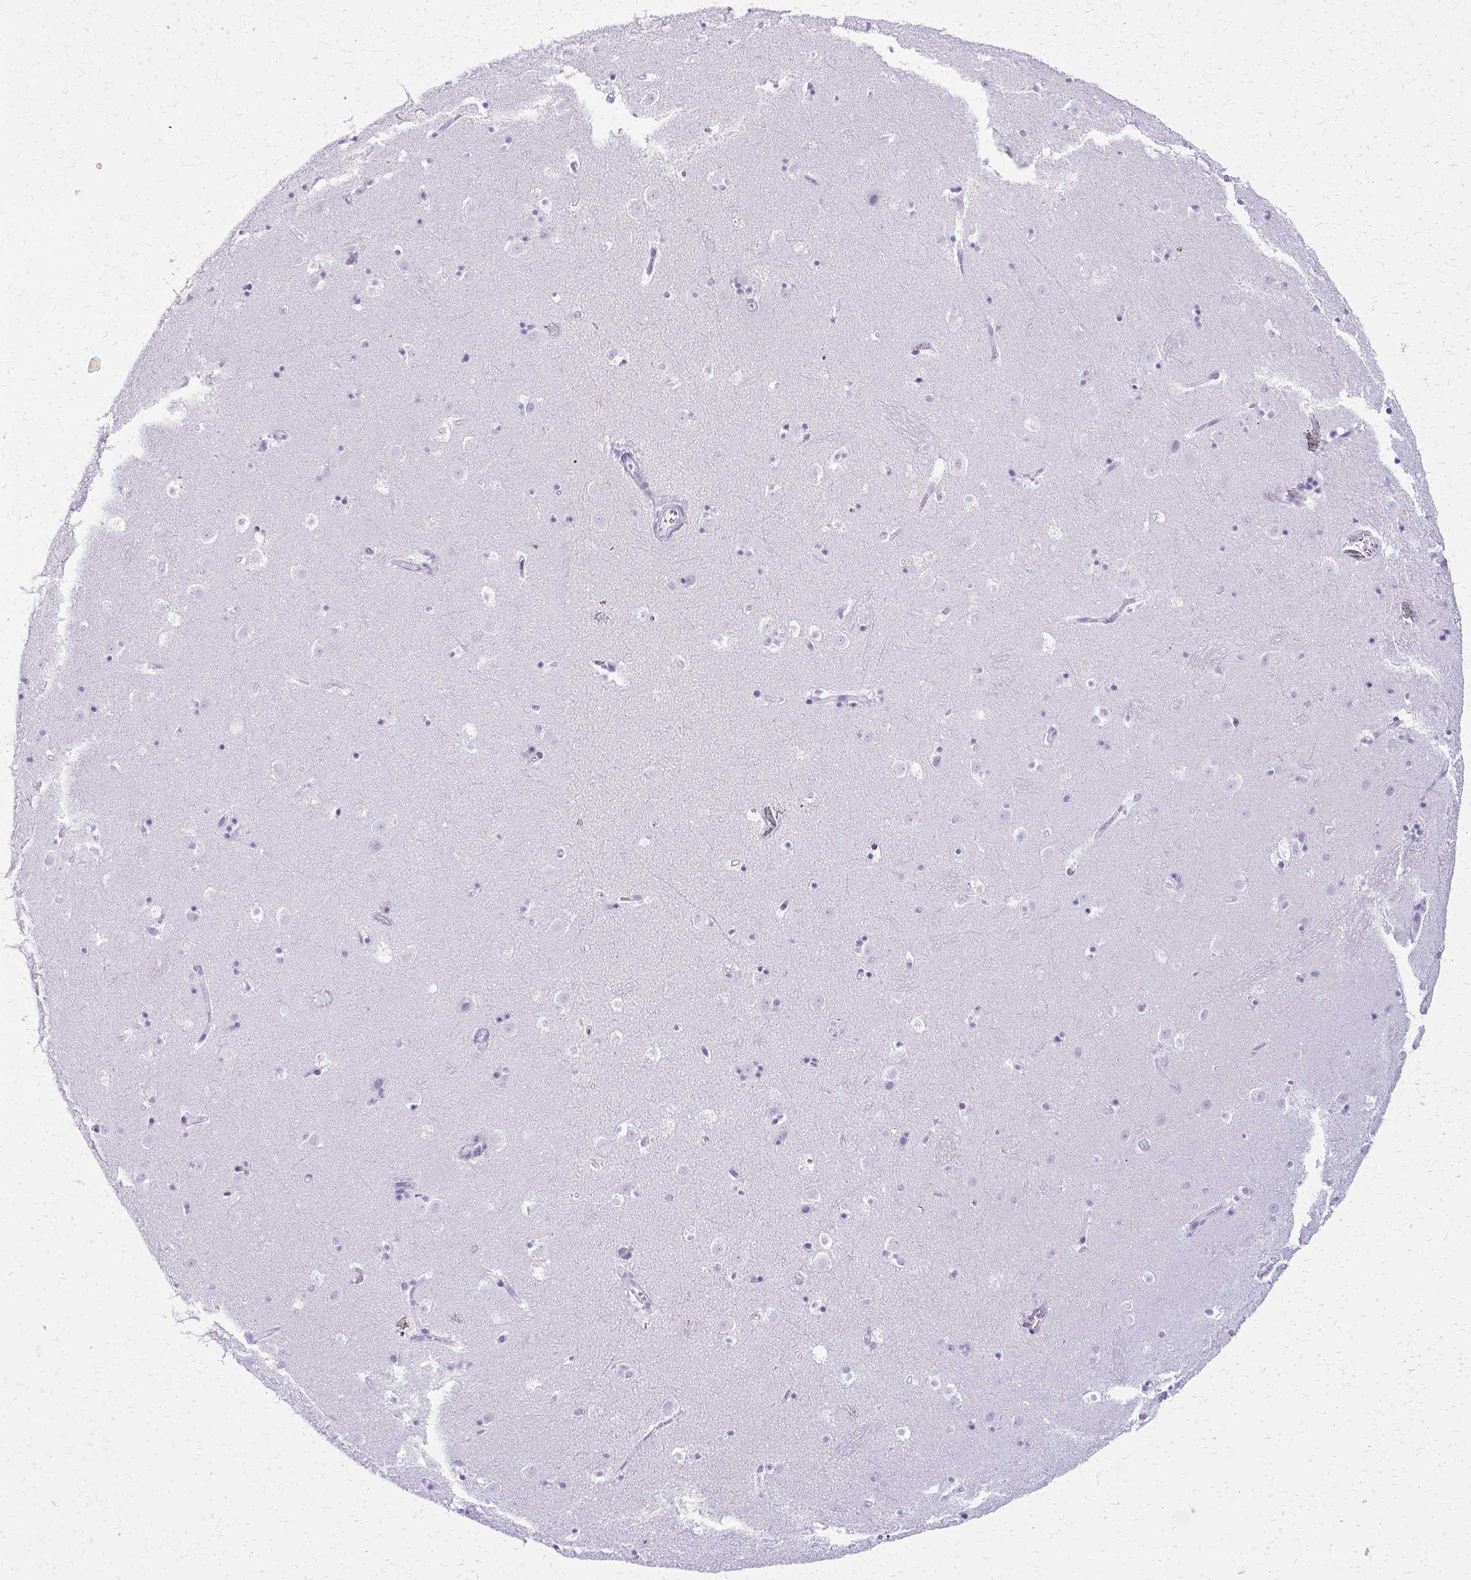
{"staining": {"intensity": "negative", "quantity": "none", "location": "none"}, "tissue": "caudate", "cell_type": "Glial cells", "image_type": "normal", "snomed": [{"axis": "morphology", "description": "Normal tissue, NOS"}, {"axis": "topography", "description": "Lateral ventricle wall"}], "caption": "This is an immunohistochemistry (IHC) histopathology image of unremarkable human caudate. There is no positivity in glial cells.", "gene": "FAM162B", "patient": {"sex": "male", "age": 37}}